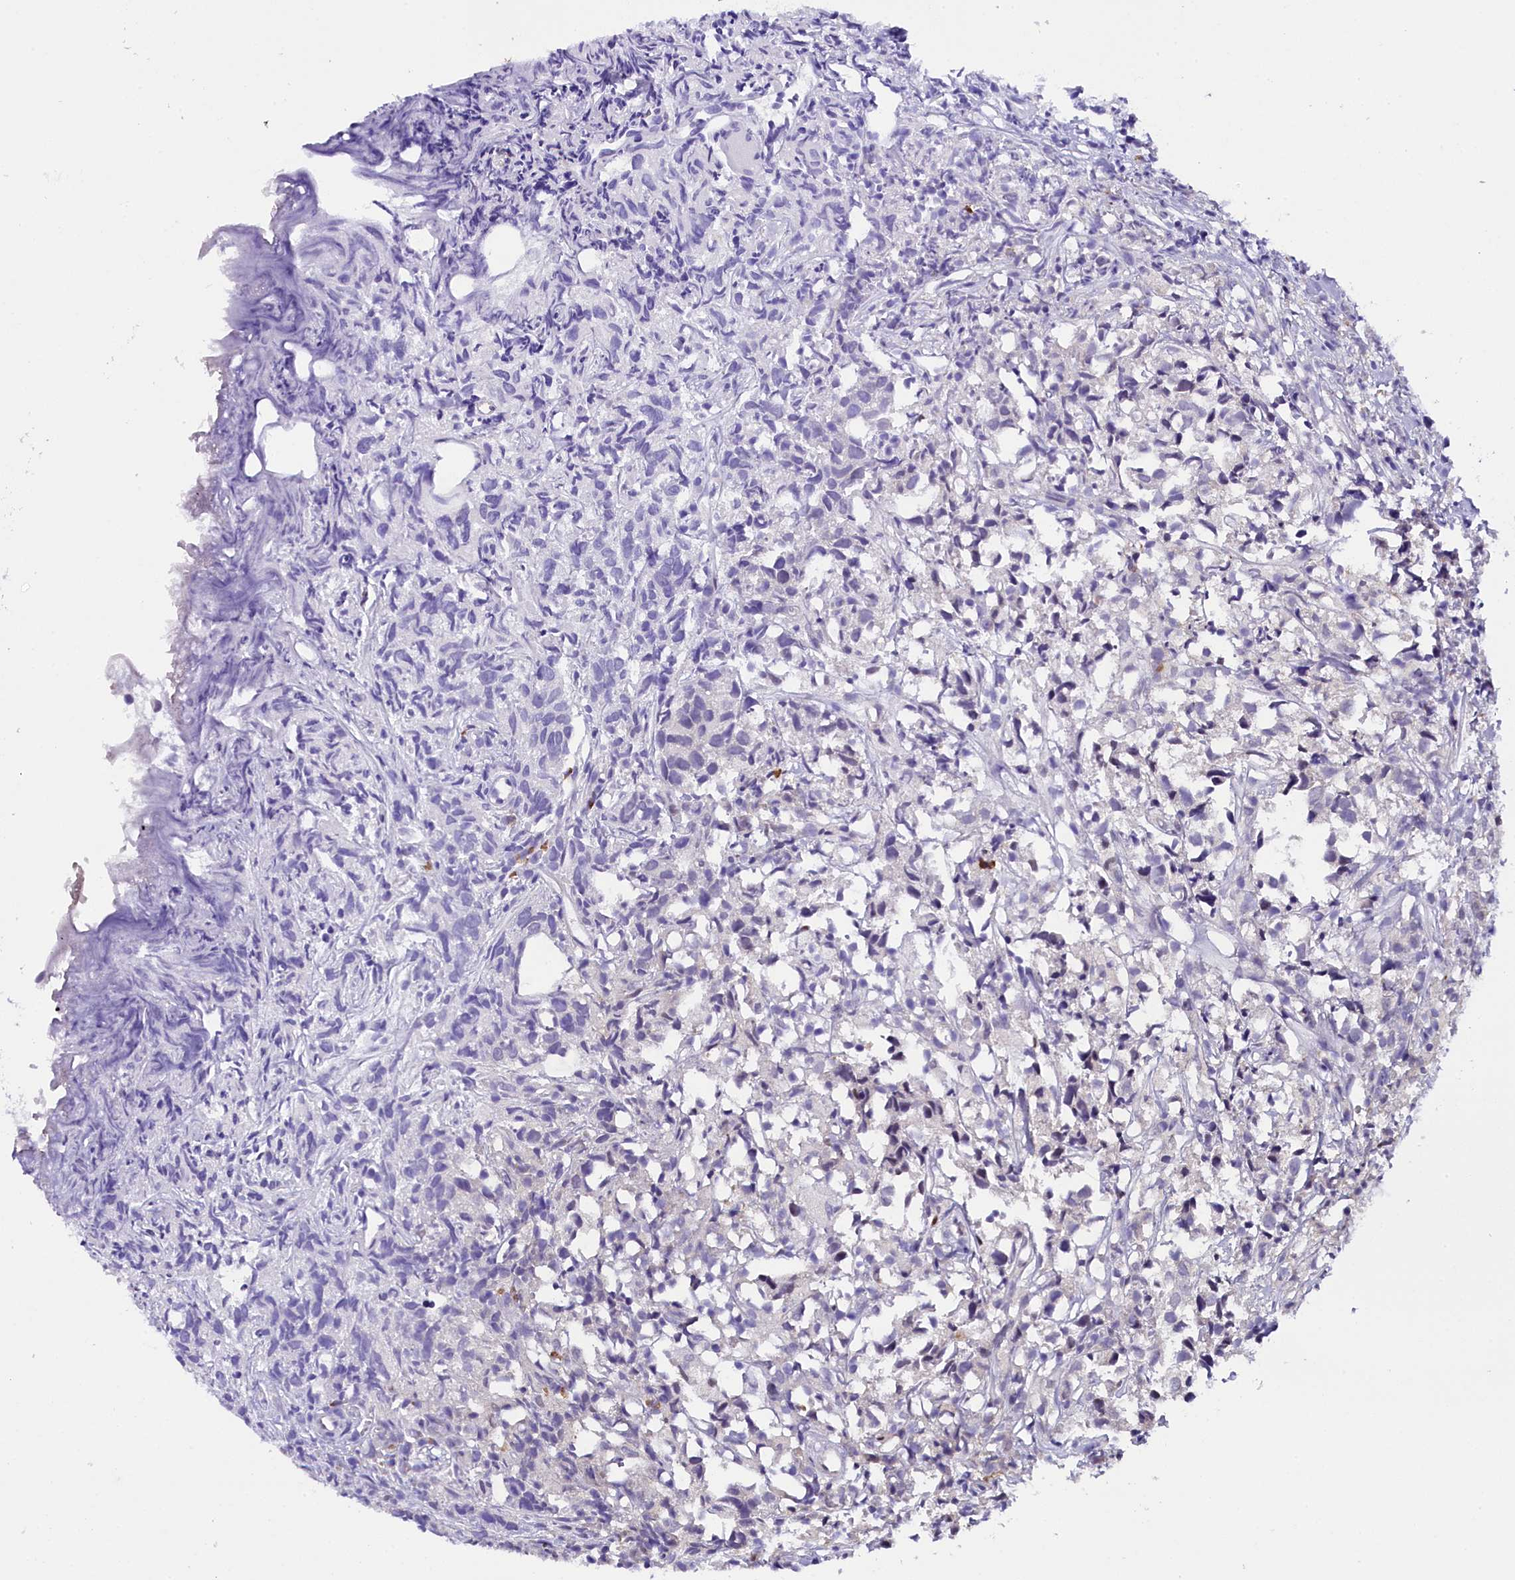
{"staining": {"intensity": "negative", "quantity": "none", "location": "none"}, "tissue": "urothelial cancer", "cell_type": "Tumor cells", "image_type": "cancer", "snomed": [{"axis": "morphology", "description": "Urothelial carcinoma, High grade"}, {"axis": "topography", "description": "Urinary bladder"}], "caption": "Immunohistochemistry of human urothelial cancer displays no expression in tumor cells. (Immunohistochemistry, brightfield microscopy, high magnification).", "gene": "IQCN", "patient": {"sex": "female", "age": 75}}